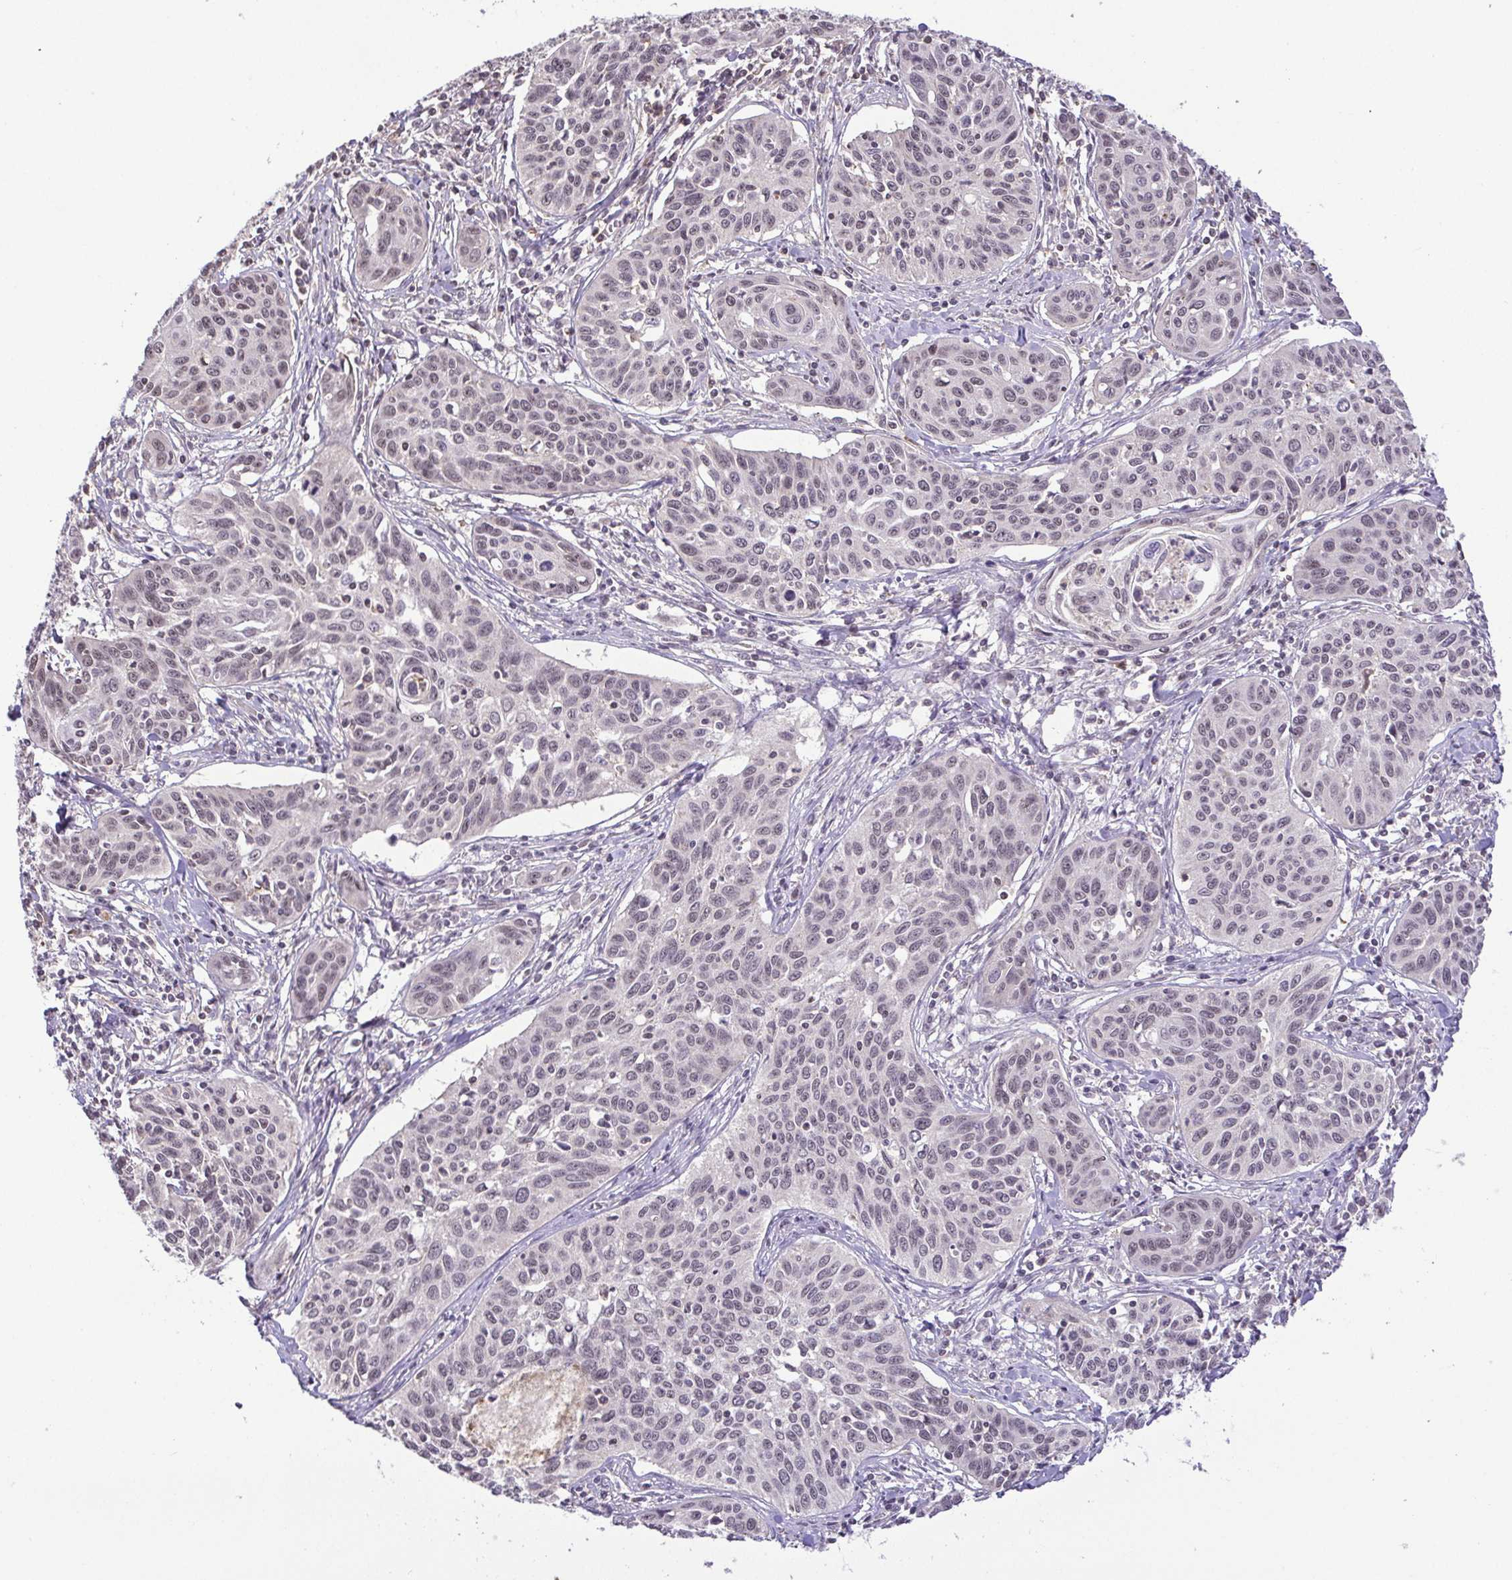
{"staining": {"intensity": "weak", "quantity": "25%-75%", "location": "nuclear"}, "tissue": "cervical cancer", "cell_type": "Tumor cells", "image_type": "cancer", "snomed": [{"axis": "morphology", "description": "Squamous cell carcinoma, NOS"}, {"axis": "topography", "description": "Cervix"}], "caption": "Squamous cell carcinoma (cervical) stained with a brown dye reveals weak nuclear positive positivity in about 25%-75% of tumor cells.", "gene": "RSL24D1", "patient": {"sex": "female", "age": 31}}